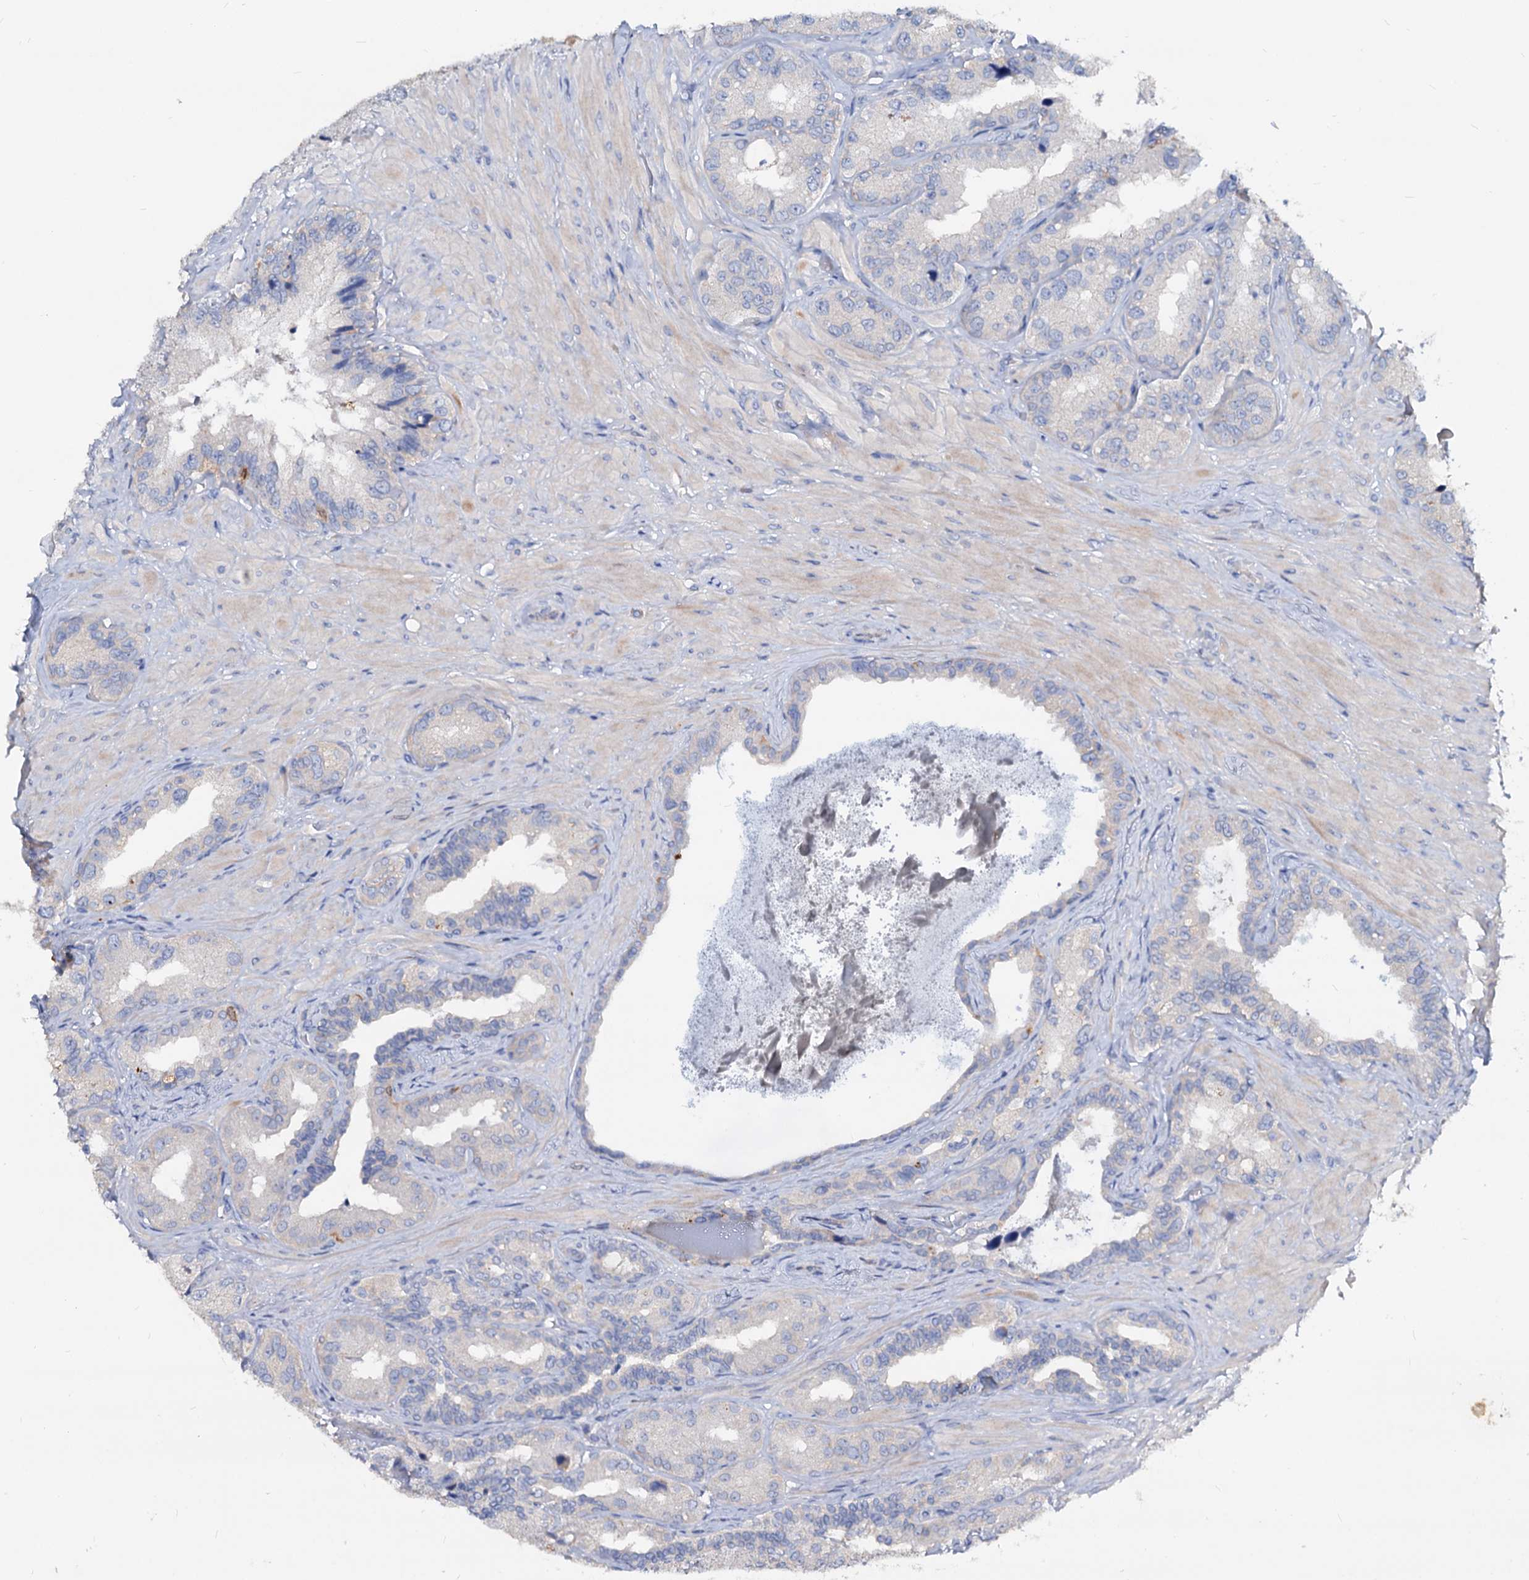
{"staining": {"intensity": "negative", "quantity": "none", "location": "none"}, "tissue": "seminal vesicle", "cell_type": "Glandular cells", "image_type": "normal", "snomed": [{"axis": "morphology", "description": "Normal tissue, NOS"}, {"axis": "topography", "description": "Seminal veicle"}, {"axis": "topography", "description": "Peripheral nerve tissue"}], "caption": "This is an IHC image of unremarkable human seminal vesicle. There is no positivity in glandular cells.", "gene": "ACY3", "patient": {"sex": "male", "age": 67}}